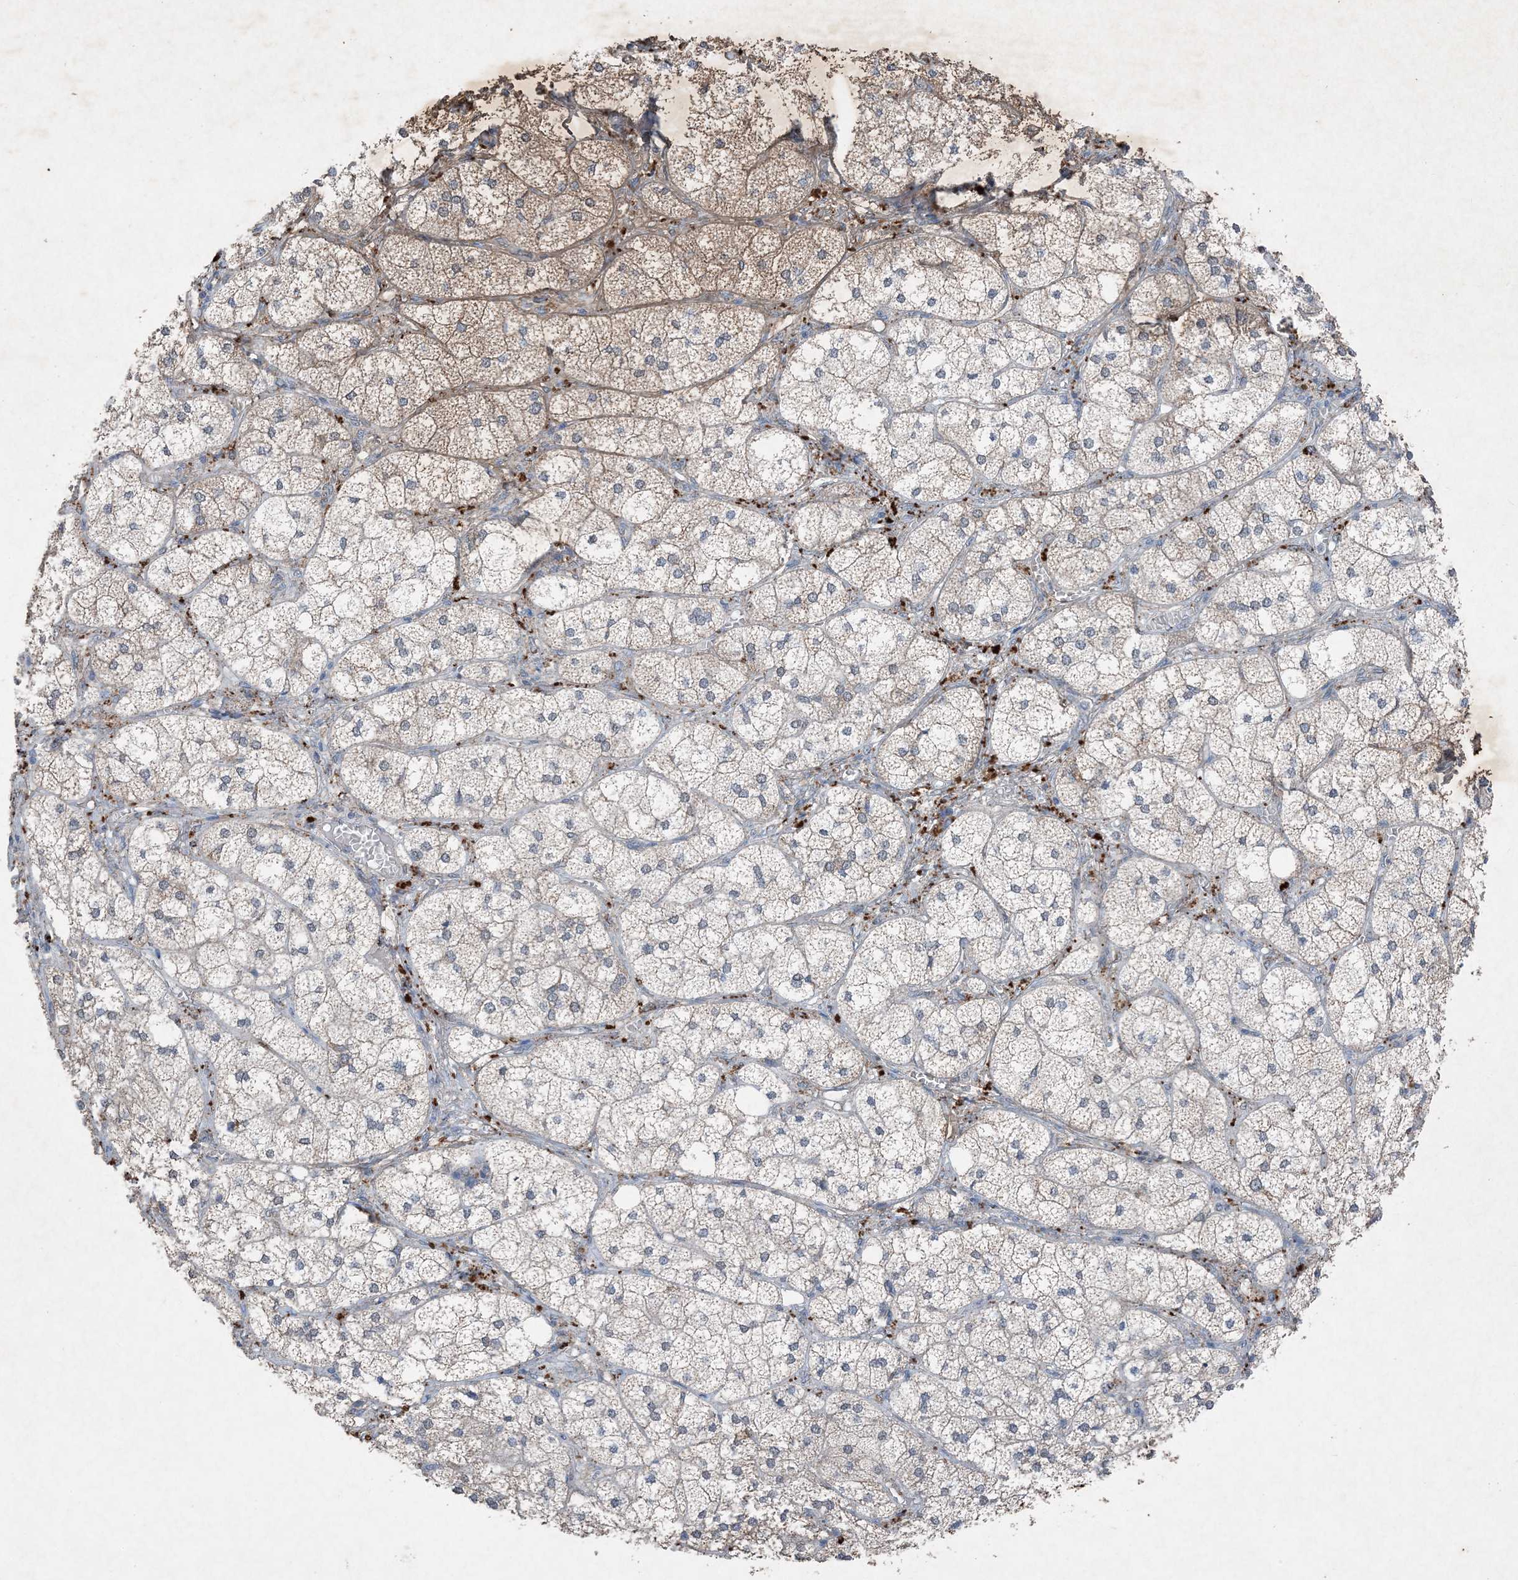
{"staining": {"intensity": "strong", "quantity": "25%-75%", "location": "cytoplasmic/membranous"}, "tissue": "adrenal gland", "cell_type": "Glandular cells", "image_type": "normal", "snomed": [{"axis": "morphology", "description": "Normal tissue, NOS"}, {"axis": "topography", "description": "Adrenal gland"}], "caption": "IHC staining of unremarkable adrenal gland, which exhibits high levels of strong cytoplasmic/membranous expression in about 25%-75% of glandular cells indicating strong cytoplasmic/membranous protein positivity. The staining was performed using DAB (3,3'-diaminobenzidine) (brown) for protein detection and nuclei were counterstained in hematoxylin (blue).", "gene": "FCN3", "patient": {"sex": "female", "age": 61}}